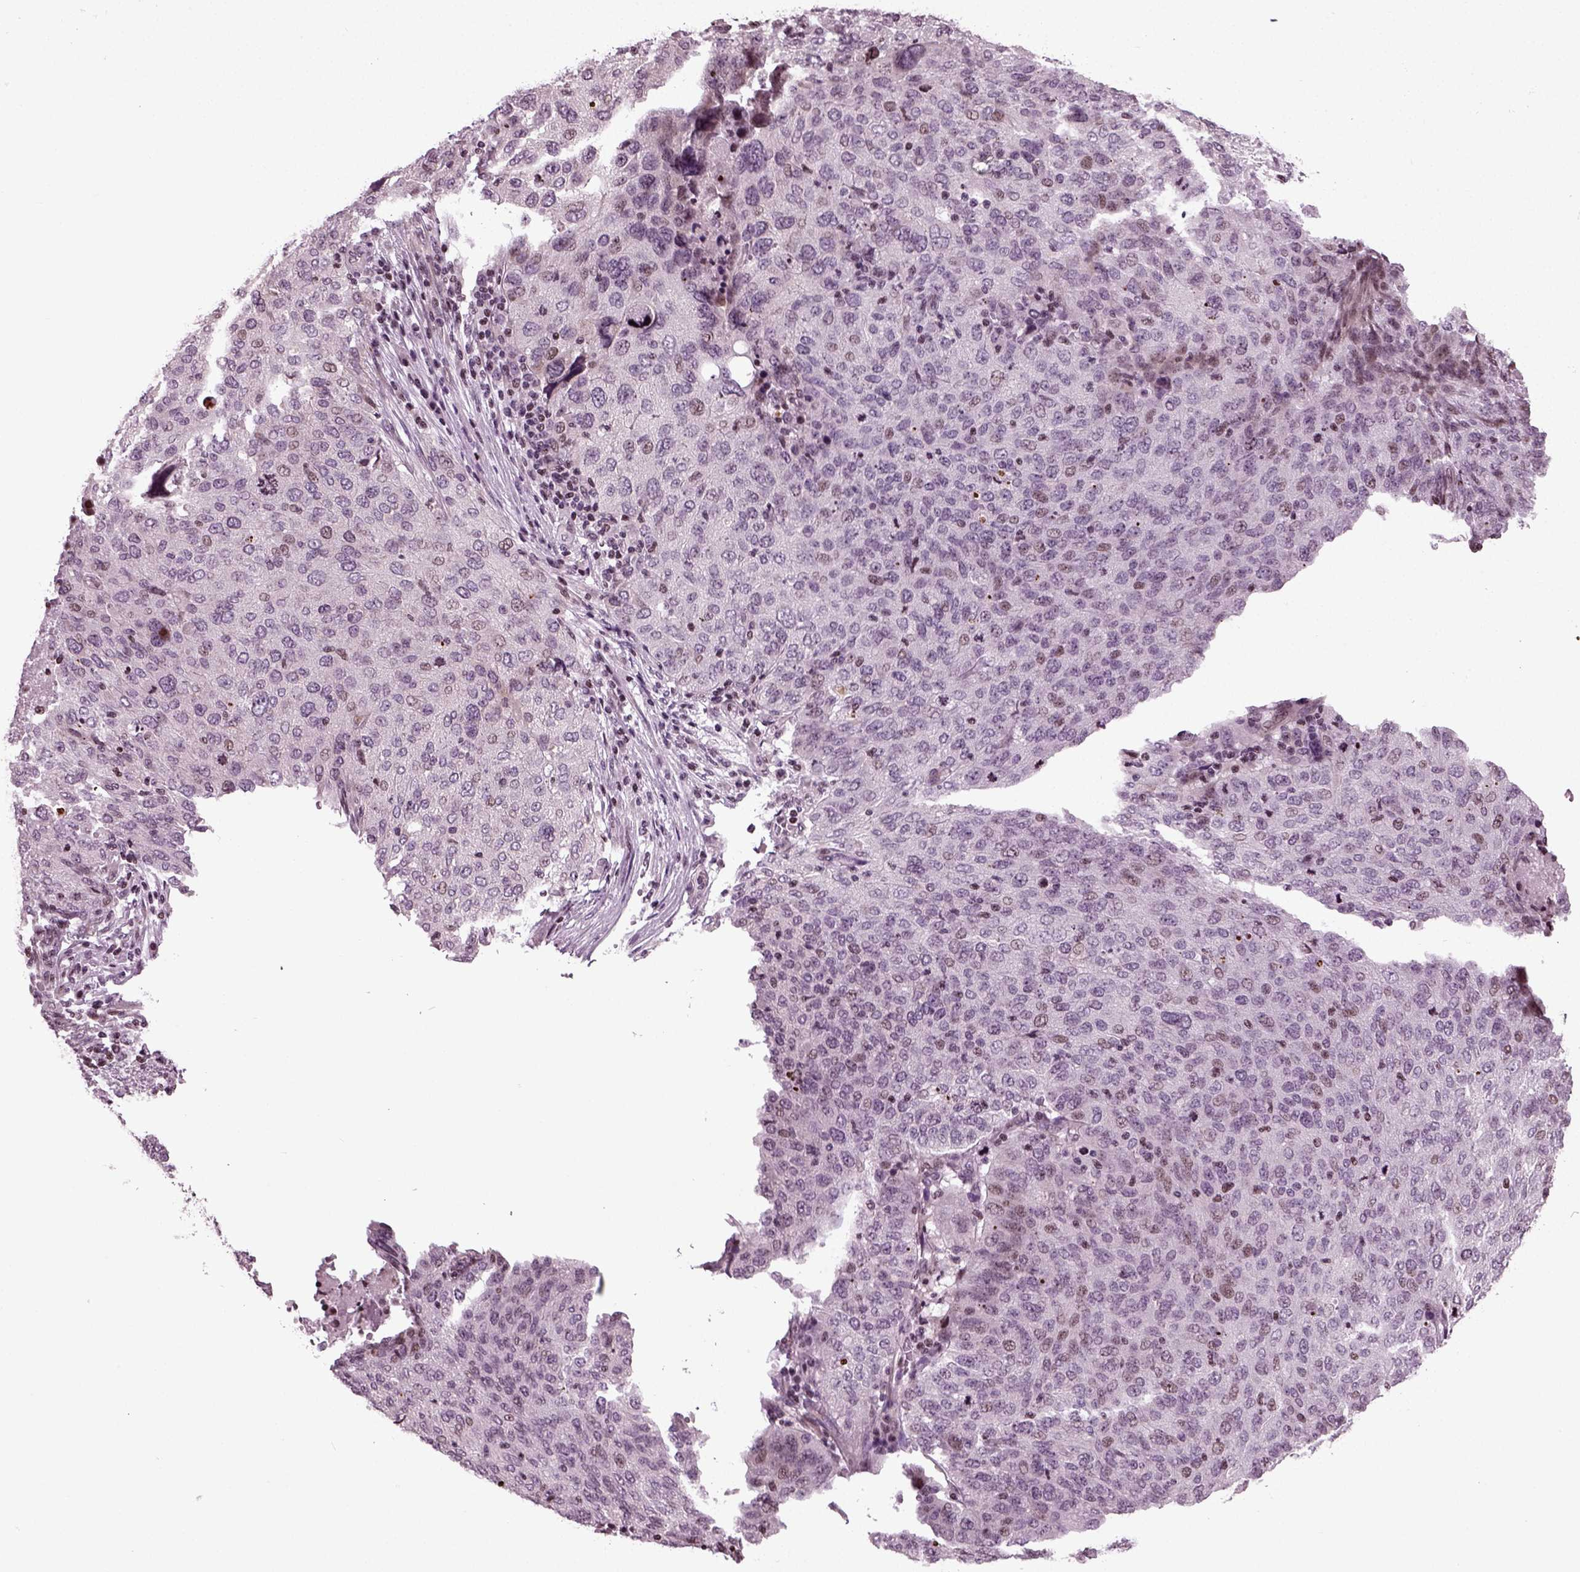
{"staining": {"intensity": "weak", "quantity": "<25%", "location": "nuclear"}, "tissue": "ovarian cancer", "cell_type": "Tumor cells", "image_type": "cancer", "snomed": [{"axis": "morphology", "description": "Carcinoma, endometroid"}, {"axis": "topography", "description": "Ovary"}], "caption": "Image shows no protein expression in tumor cells of ovarian cancer (endometroid carcinoma) tissue.", "gene": "HEYL", "patient": {"sex": "female", "age": 58}}